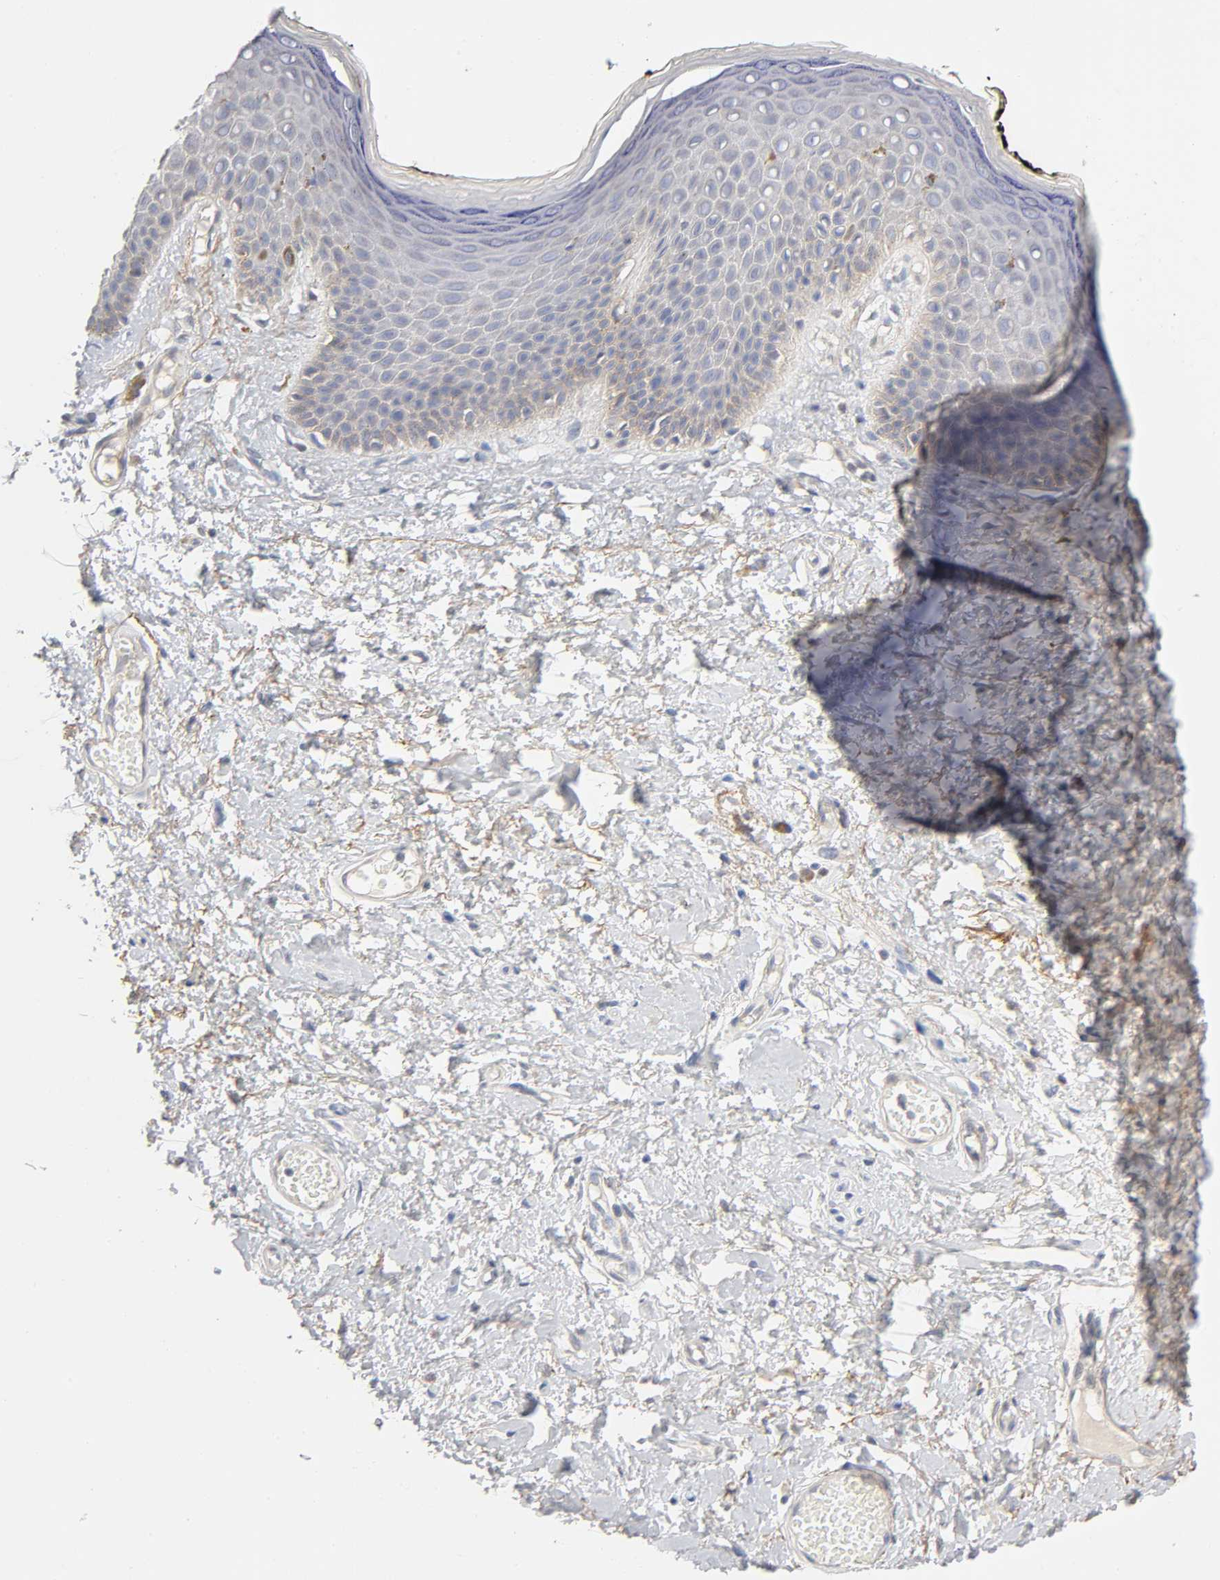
{"staining": {"intensity": "weak", "quantity": "25%-75%", "location": "cytoplasmic/membranous"}, "tissue": "skin", "cell_type": "Epidermal cells", "image_type": "normal", "snomed": [{"axis": "morphology", "description": "Normal tissue, NOS"}, {"axis": "morphology", "description": "Inflammation, NOS"}, {"axis": "topography", "description": "Vulva"}], "caption": "High-magnification brightfield microscopy of normal skin stained with DAB (brown) and counterstained with hematoxylin (blue). epidermal cells exhibit weak cytoplasmic/membranous staining is identified in about25%-75% of cells. The protein is shown in brown color, while the nuclei are stained blue.", "gene": "IL4R", "patient": {"sex": "female", "age": 84}}